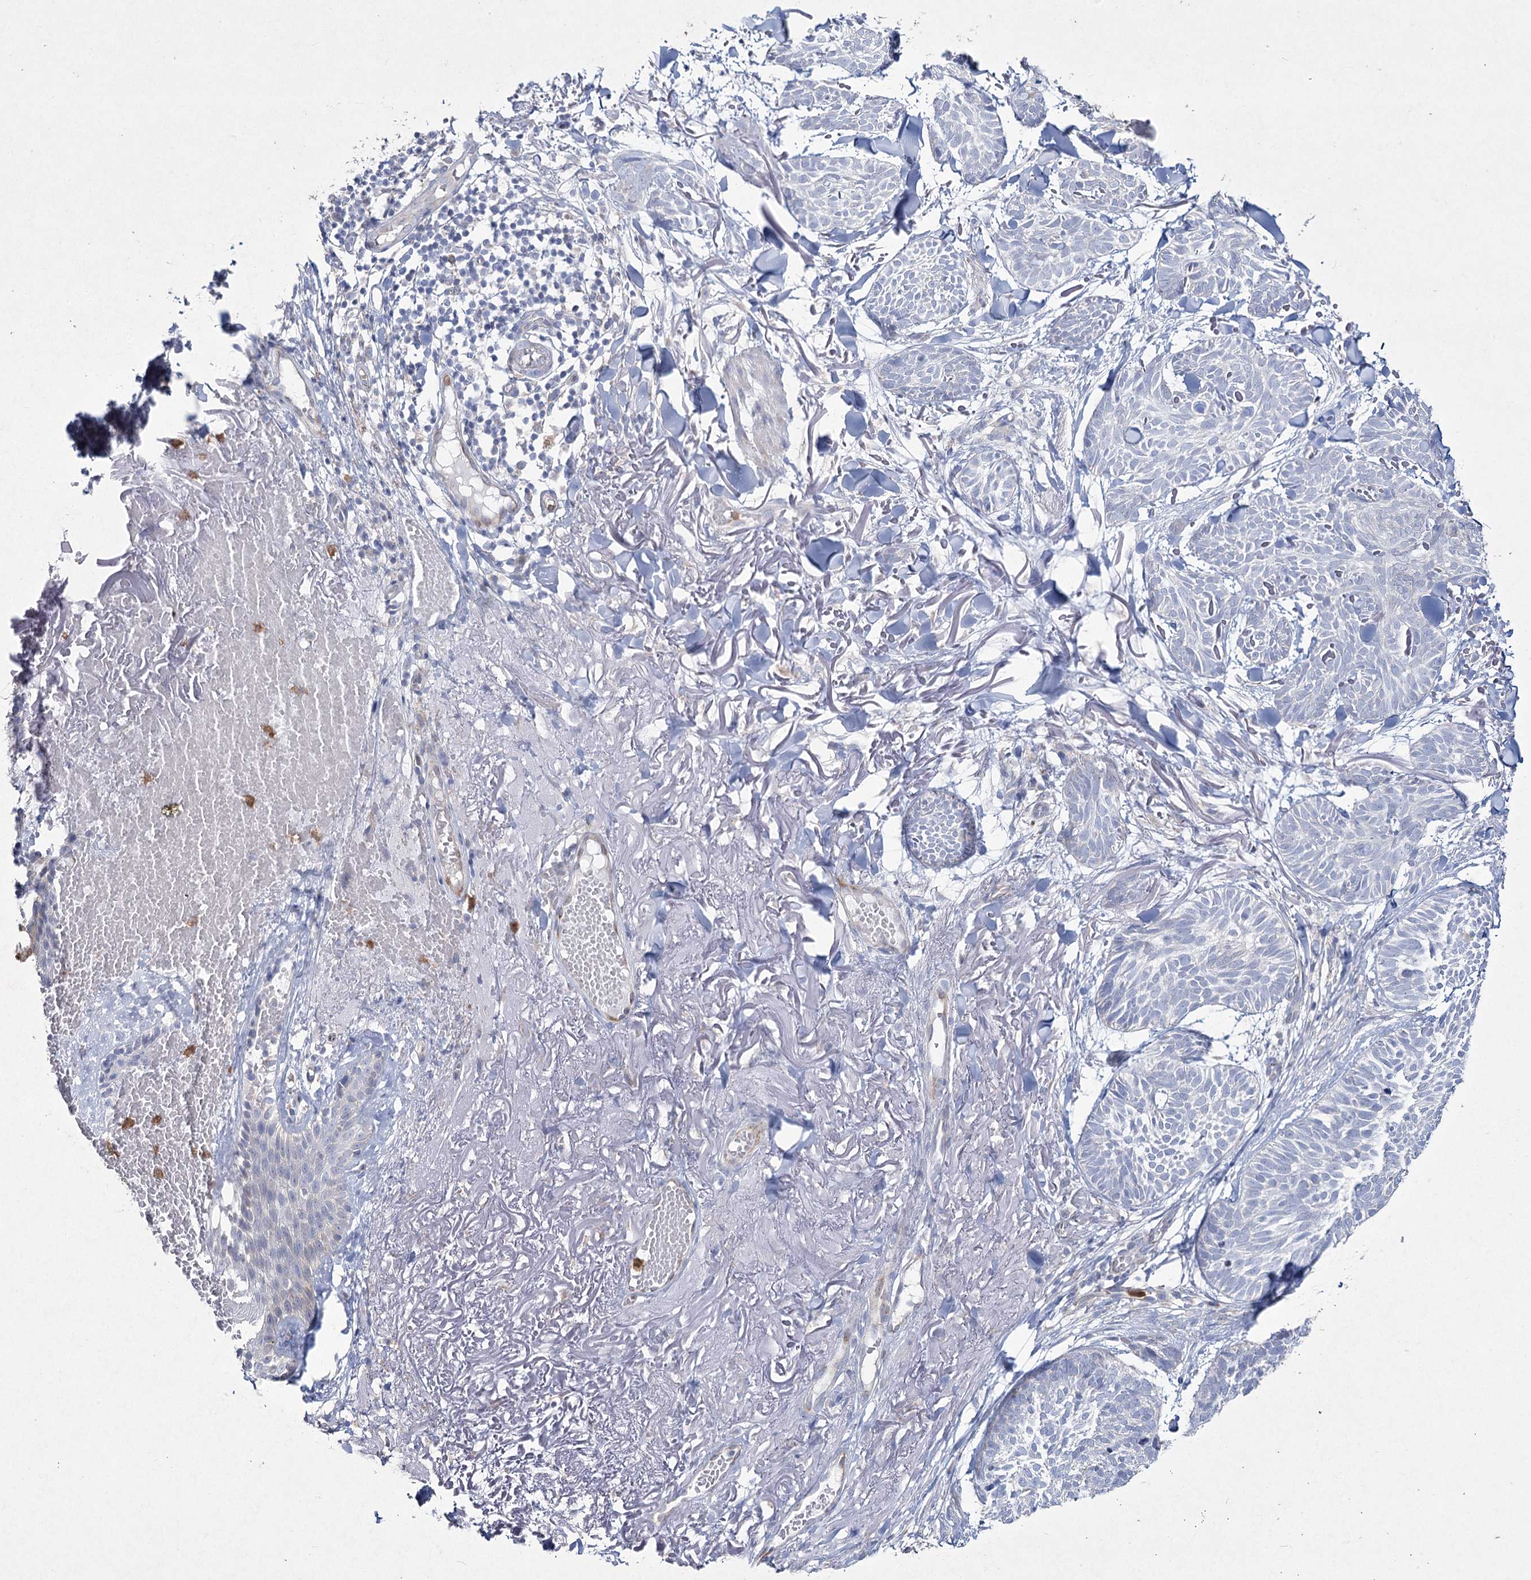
{"staining": {"intensity": "negative", "quantity": "none", "location": "none"}, "tissue": "skin cancer", "cell_type": "Tumor cells", "image_type": "cancer", "snomed": [{"axis": "morphology", "description": "Normal tissue, NOS"}, {"axis": "morphology", "description": "Basal cell carcinoma"}, {"axis": "topography", "description": "Skin"}], "caption": "This is a histopathology image of IHC staining of skin basal cell carcinoma, which shows no positivity in tumor cells.", "gene": "NIPAL4", "patient": {"sex": "male", "age": 66}}